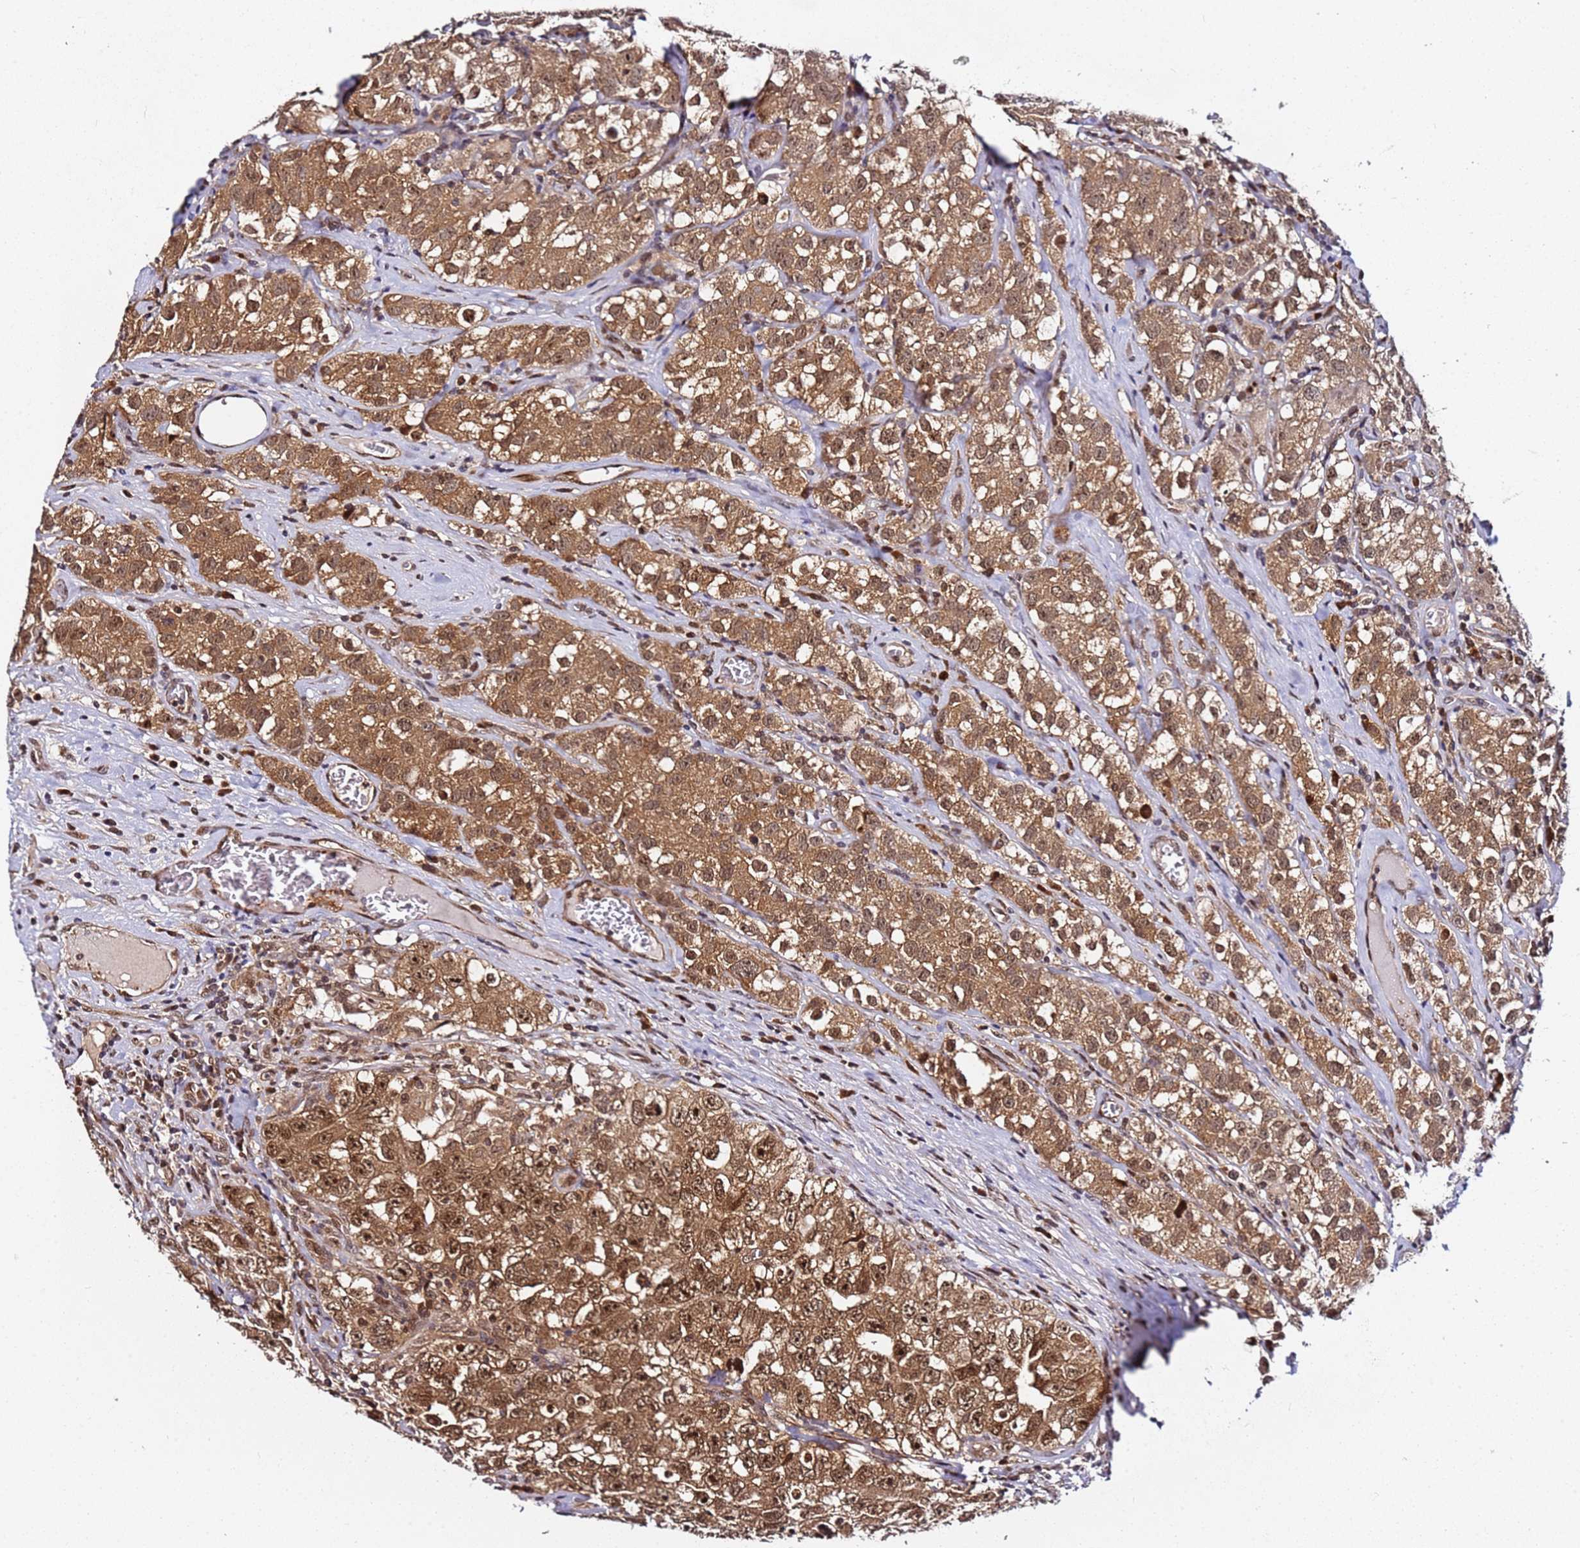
{"staining": {"intensity": "moderate", "quantity": ">75%", "location": "cytoplasmic/membranous,nuclear"}, "tissue": "testis cancer", "cell_type": "Tumor cells", "image_type": "cancer", "snomed": [{"axis": "morphology", "description": "Seminoma, NOS"}, {"axis": "morphology", "description": "Carcinoma, Embryonal, NOS"}, {"axis": "topography", "description": "Testis"}], "caption": "Brown immunohistochemical staining in human testis cancer (embryonal carcinoma) shows moderate cytoplasmic/membranous and nuclear staining in approximately >75% of tumor cells.", "gene": "RGS18", "patient": {"sex": "male", "age": 43}}